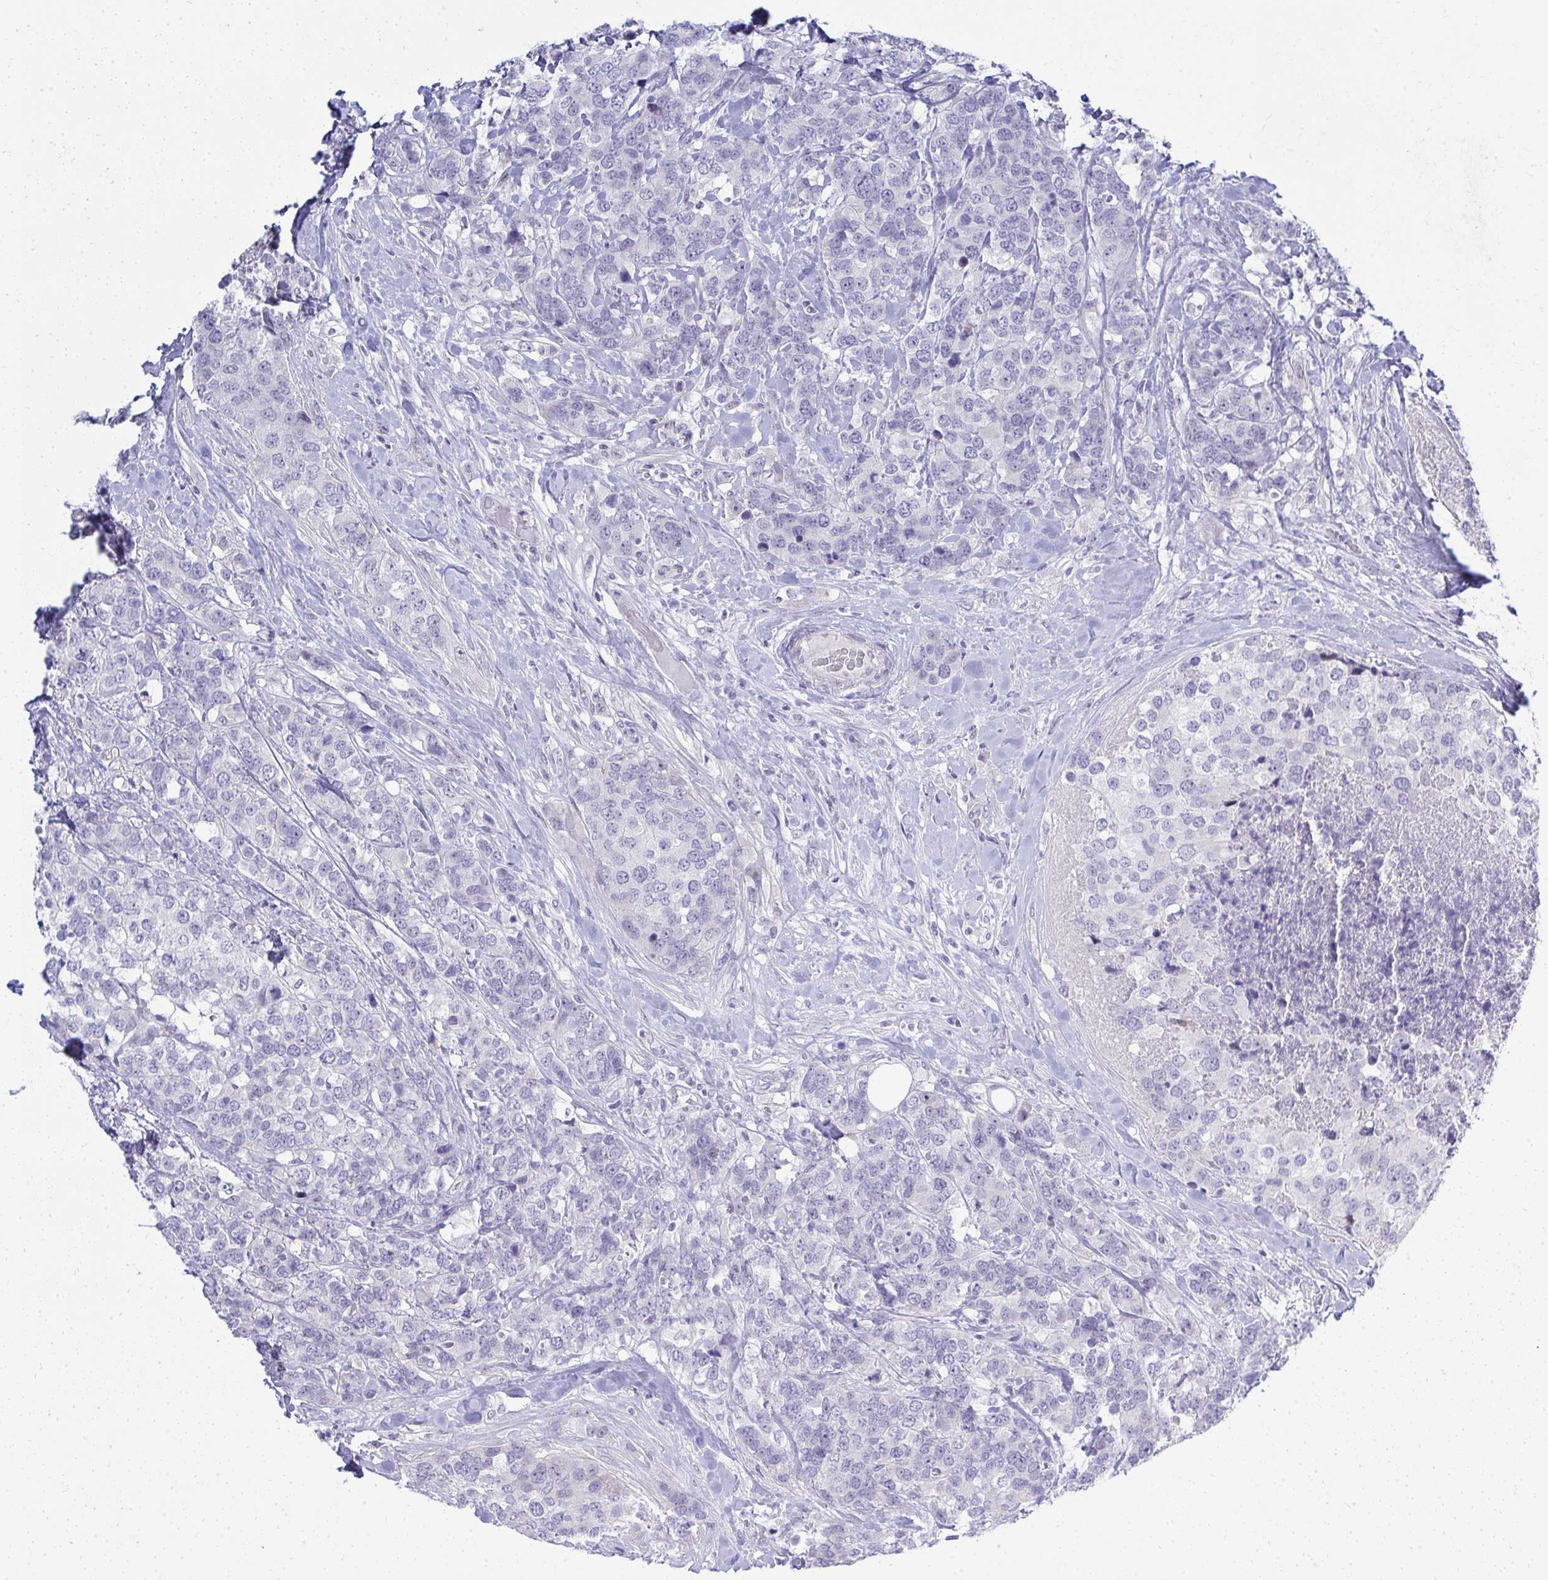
{"staining": {"intensity": "negative", "quantity": "none", "location": "none"}, "tissue": "breast cancer", "cell_type": "Tumor cells", "image_type": "cancer", "snomed": [{"axis": "morphology", "description": "Lobular carcinoma"}, {"axis": "topography", "description": "Breast"}], "caption": "The image demonstrates no significant positivity in tumor cells of breast cancer.", "gene": "EID3", "patient": {"sex": "female", "age": 59}}